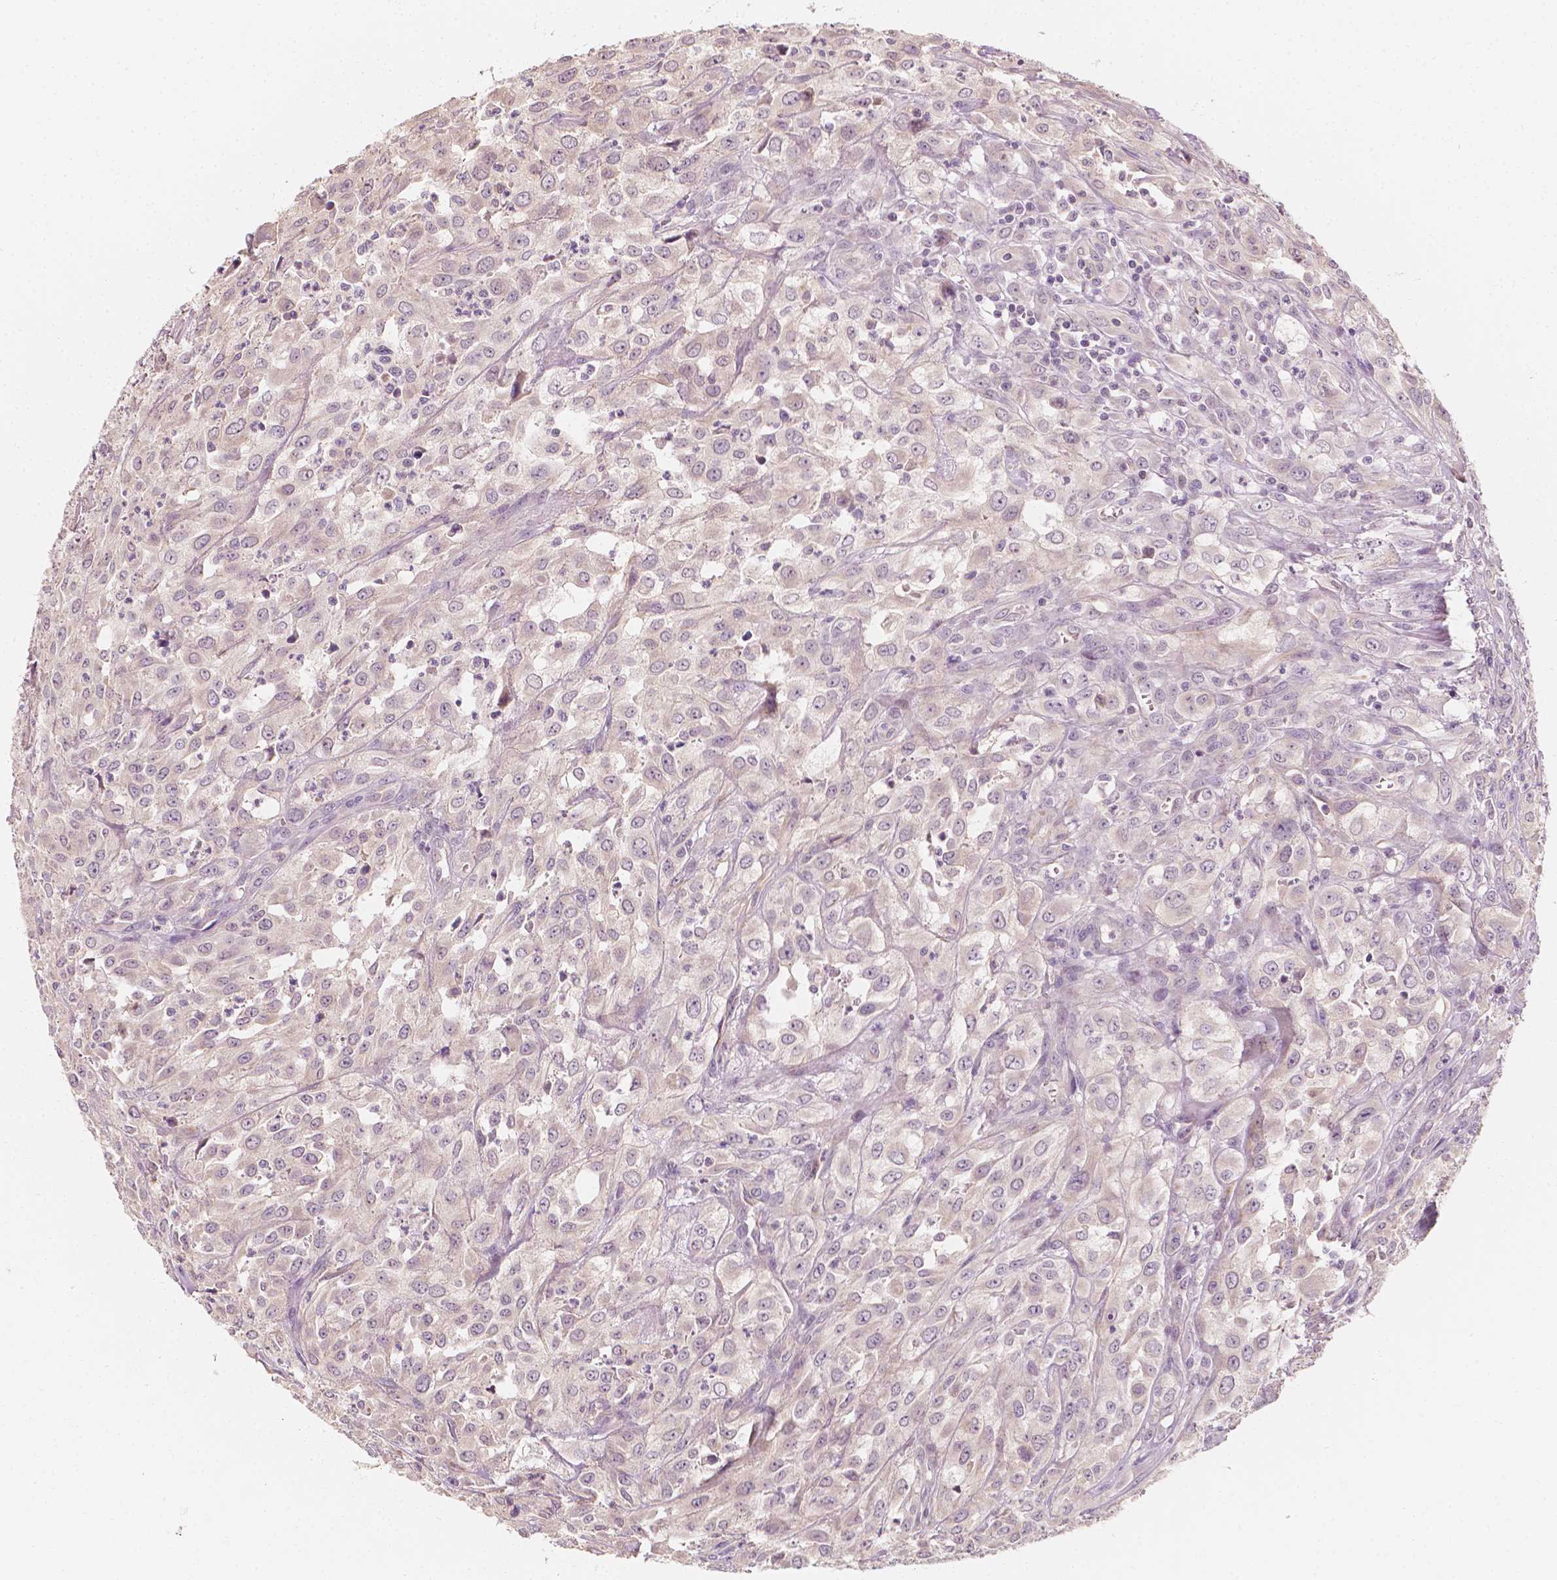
{"staining": {"intensity": "negative", "quantity": "none", "location": "none"}, "tissue": "urothelial cancer", "cell_type": "Tumor cells", "image_type": "cancer", "snomed": [{"axis": "morphology", "description": "Urothelial carcinoma, High grade"}, {"axis": "topography", "description": "Urinary bladder"}], "caption": "Tumor cells are negative for protein expression in human urothelial cancer. The staining was performed using DAB (3,3'-diaminobenzidine) to visualize the protein expression in brown, while the nuclei were stained in blue with hematoxylin (Magnification: 20x).", "gene": "SHPK", "patient": {"sex": "male", "age": 67}}